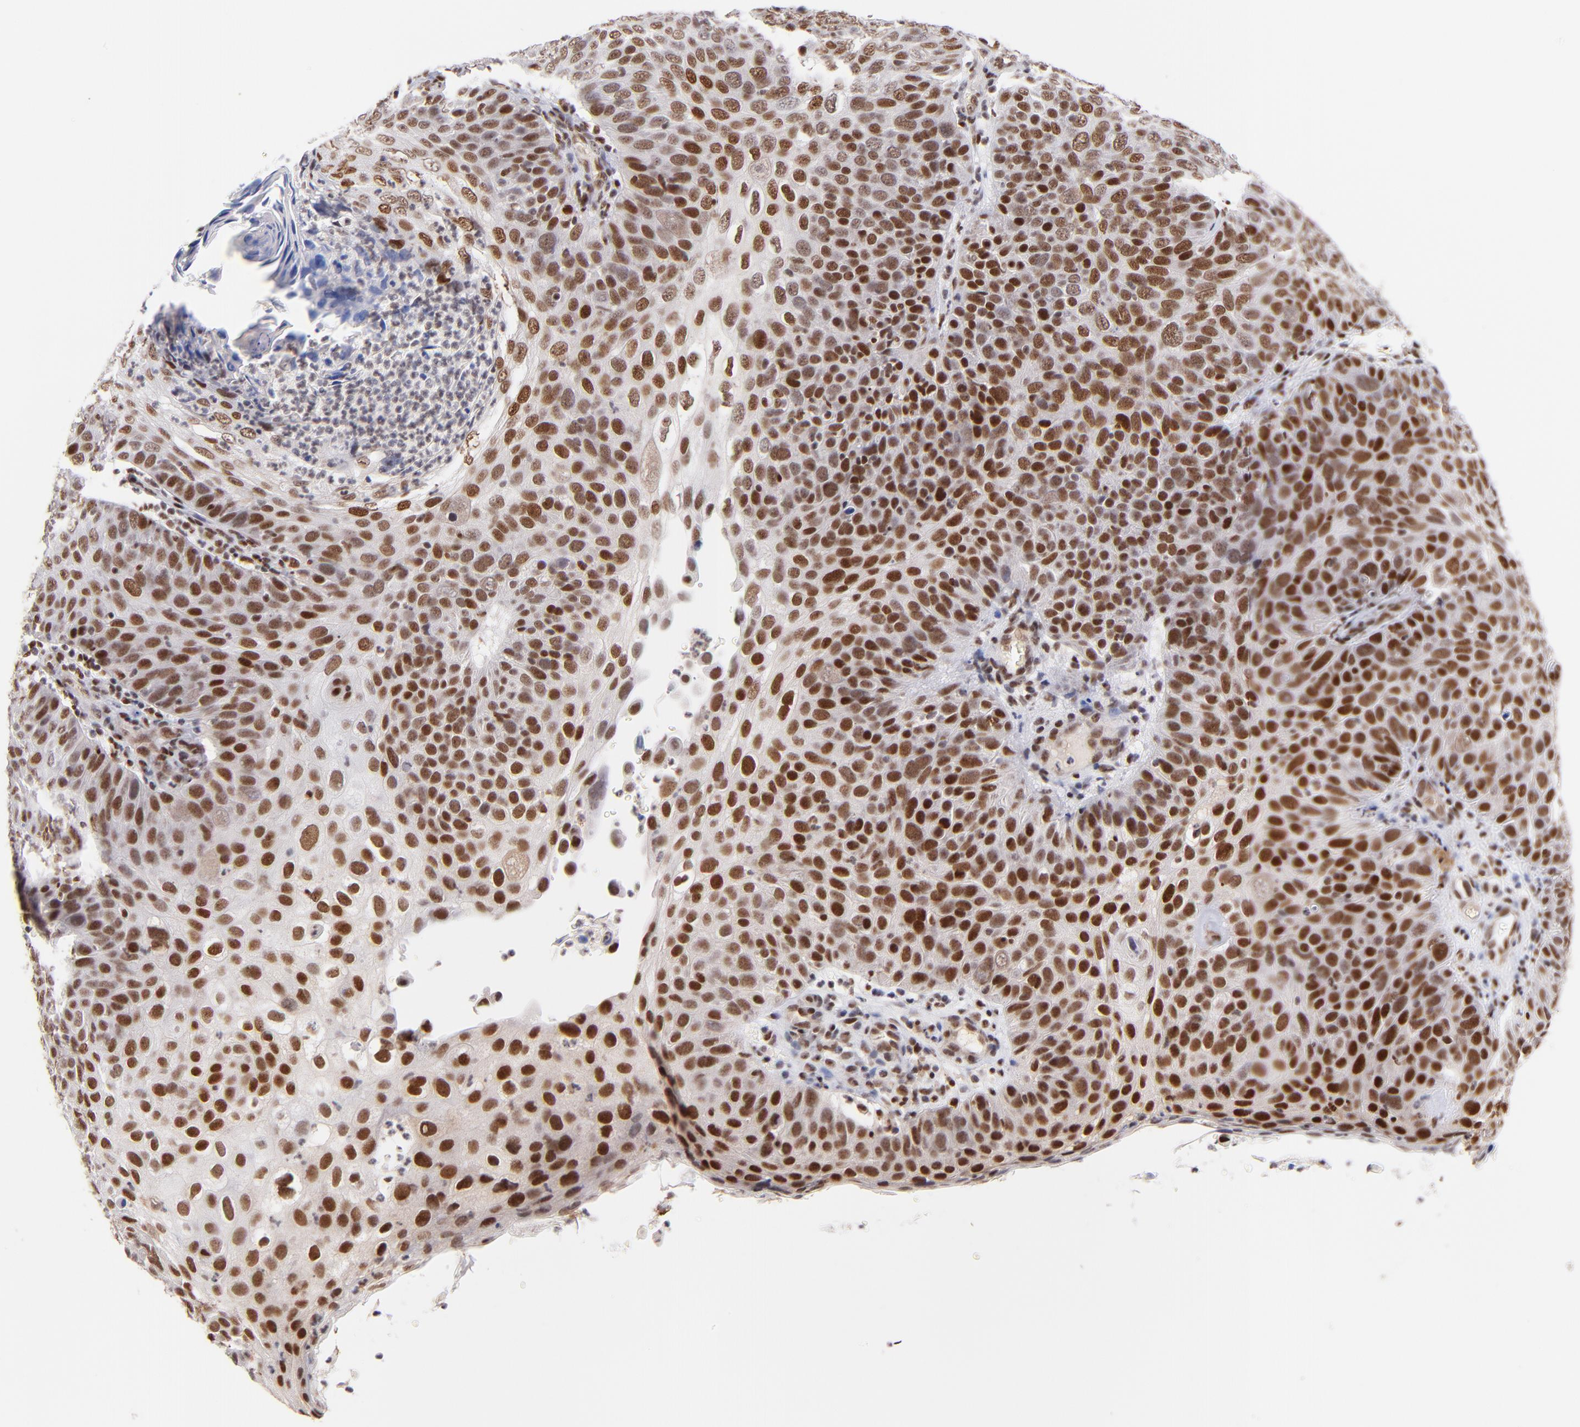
{"staining": {"intensity": "strong", "quantity": ">75%", "location": "nuclear"}, "tissue": "skin cancer", "cell_type": "Tumor cells", "image_type": "cancer", "snomed": [{"axis": "morphology", "description": "Squamous cell carcinoma, NOS"}, {"axis": "topography", "description": "Skin"}], "caption": "Strong nuclear protein expression is appreciated in approximately >75% of tumor cells in squamous cell carcinoma (skin). Using DAB (3,3'-diaminobenzidine) (brown) and hematoxylin (blue) stains, captured at high magnification using brightfield microscopy.", "gene": "MIDEAS", "patient": {"sex": "male", "age": 87}}